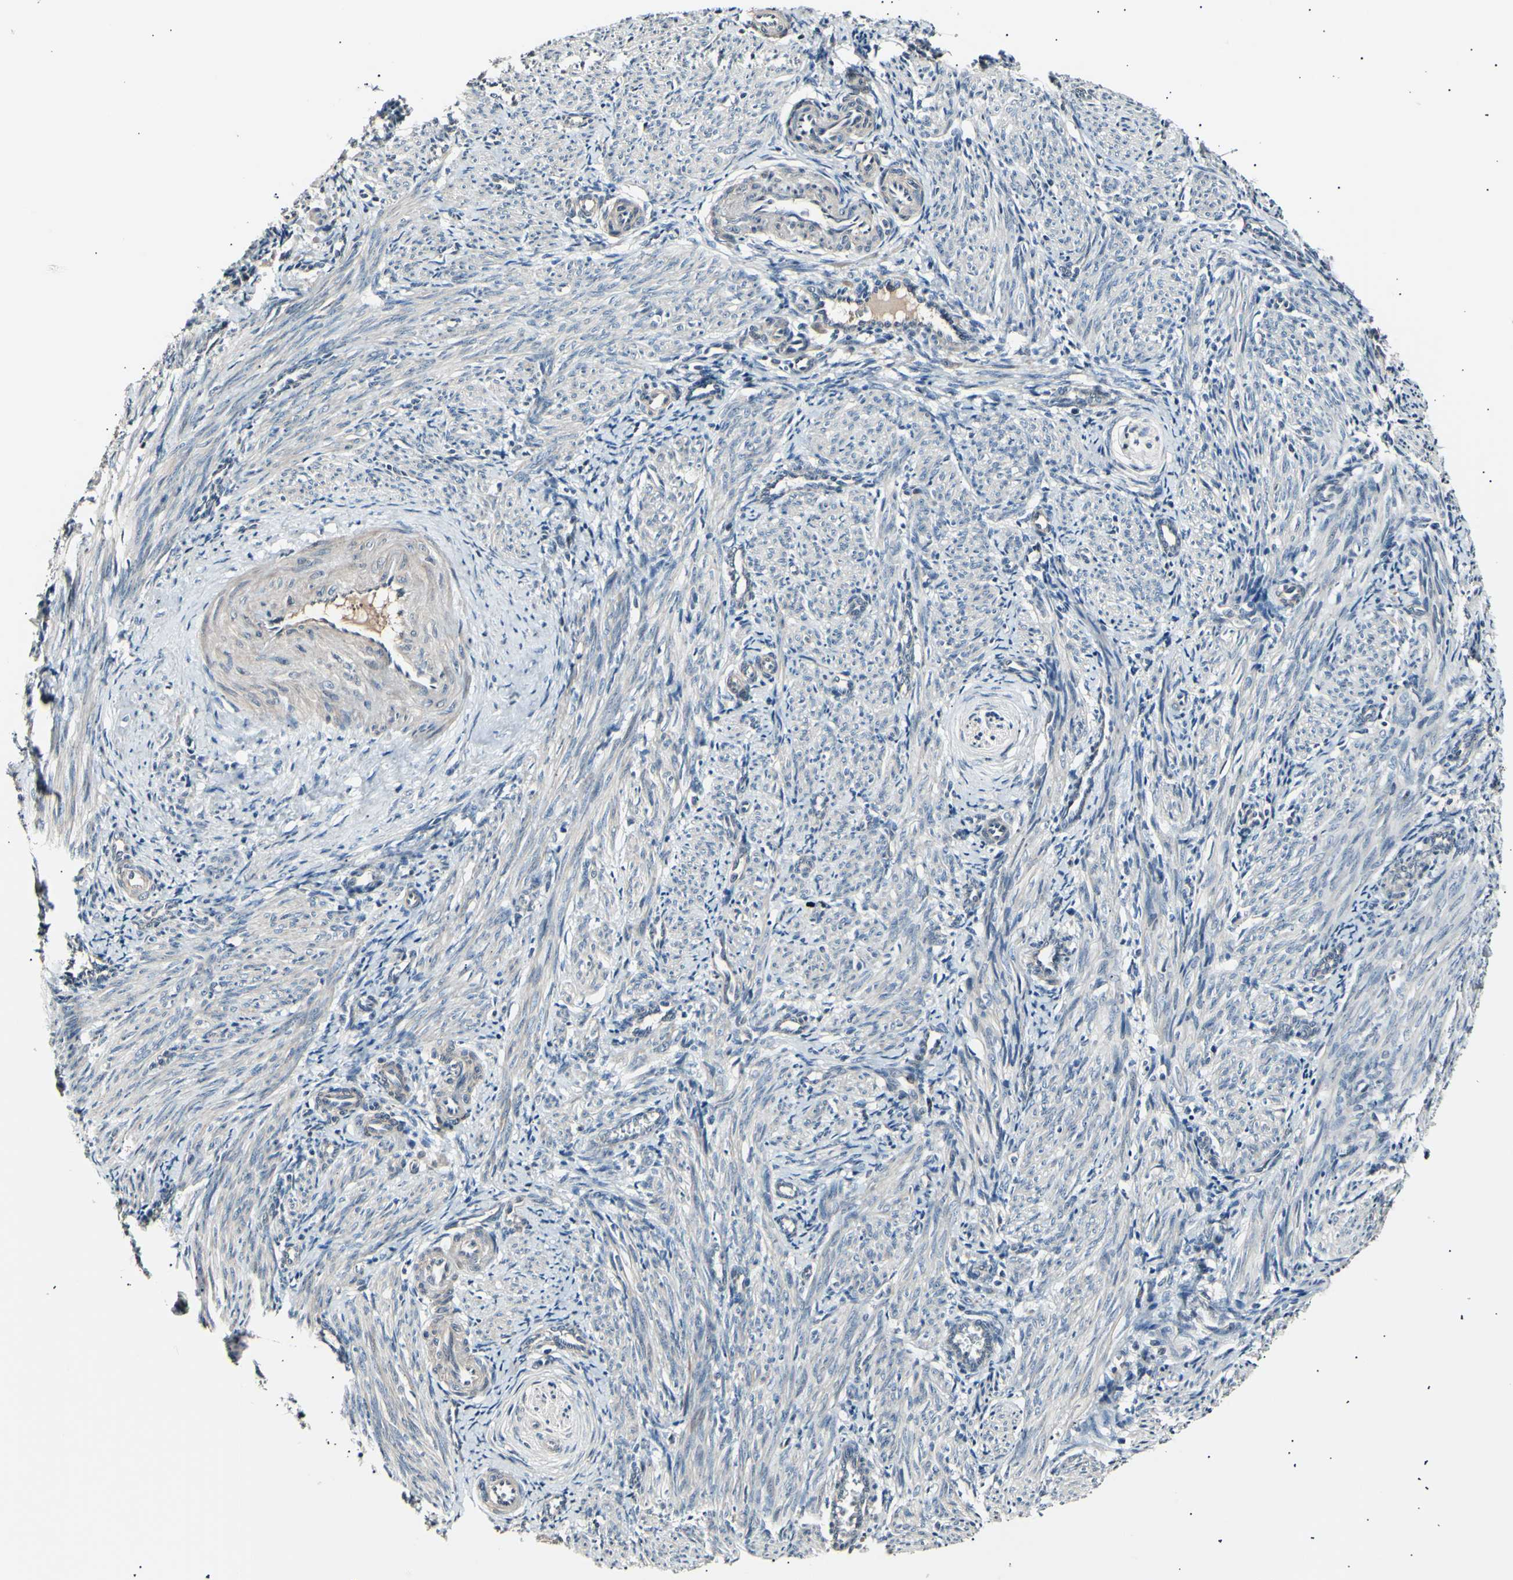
{"staining": {"intensity": "weak", "quantity": "<25%", "location": "cytoplasmic/membranous"}, "tissue": "smooth muscle", "cell_type": "Smooth muscle cells", "image_type": "normal", "snomed": [{"axis": "morphology", "description": "Normal tissue, NOS"}, {"axis": "topography", "description": "Endometrium"}], "caption": "An image of human smooth muscle is negative for staining in smooth muscle cells. Brightfield microscopy of immunohistochemistry stained with DAB (brown) and hematoxylin (blue), captured at high magnification.", "gene": "AK1", "patient": {"sex": "female", "age": 33}}